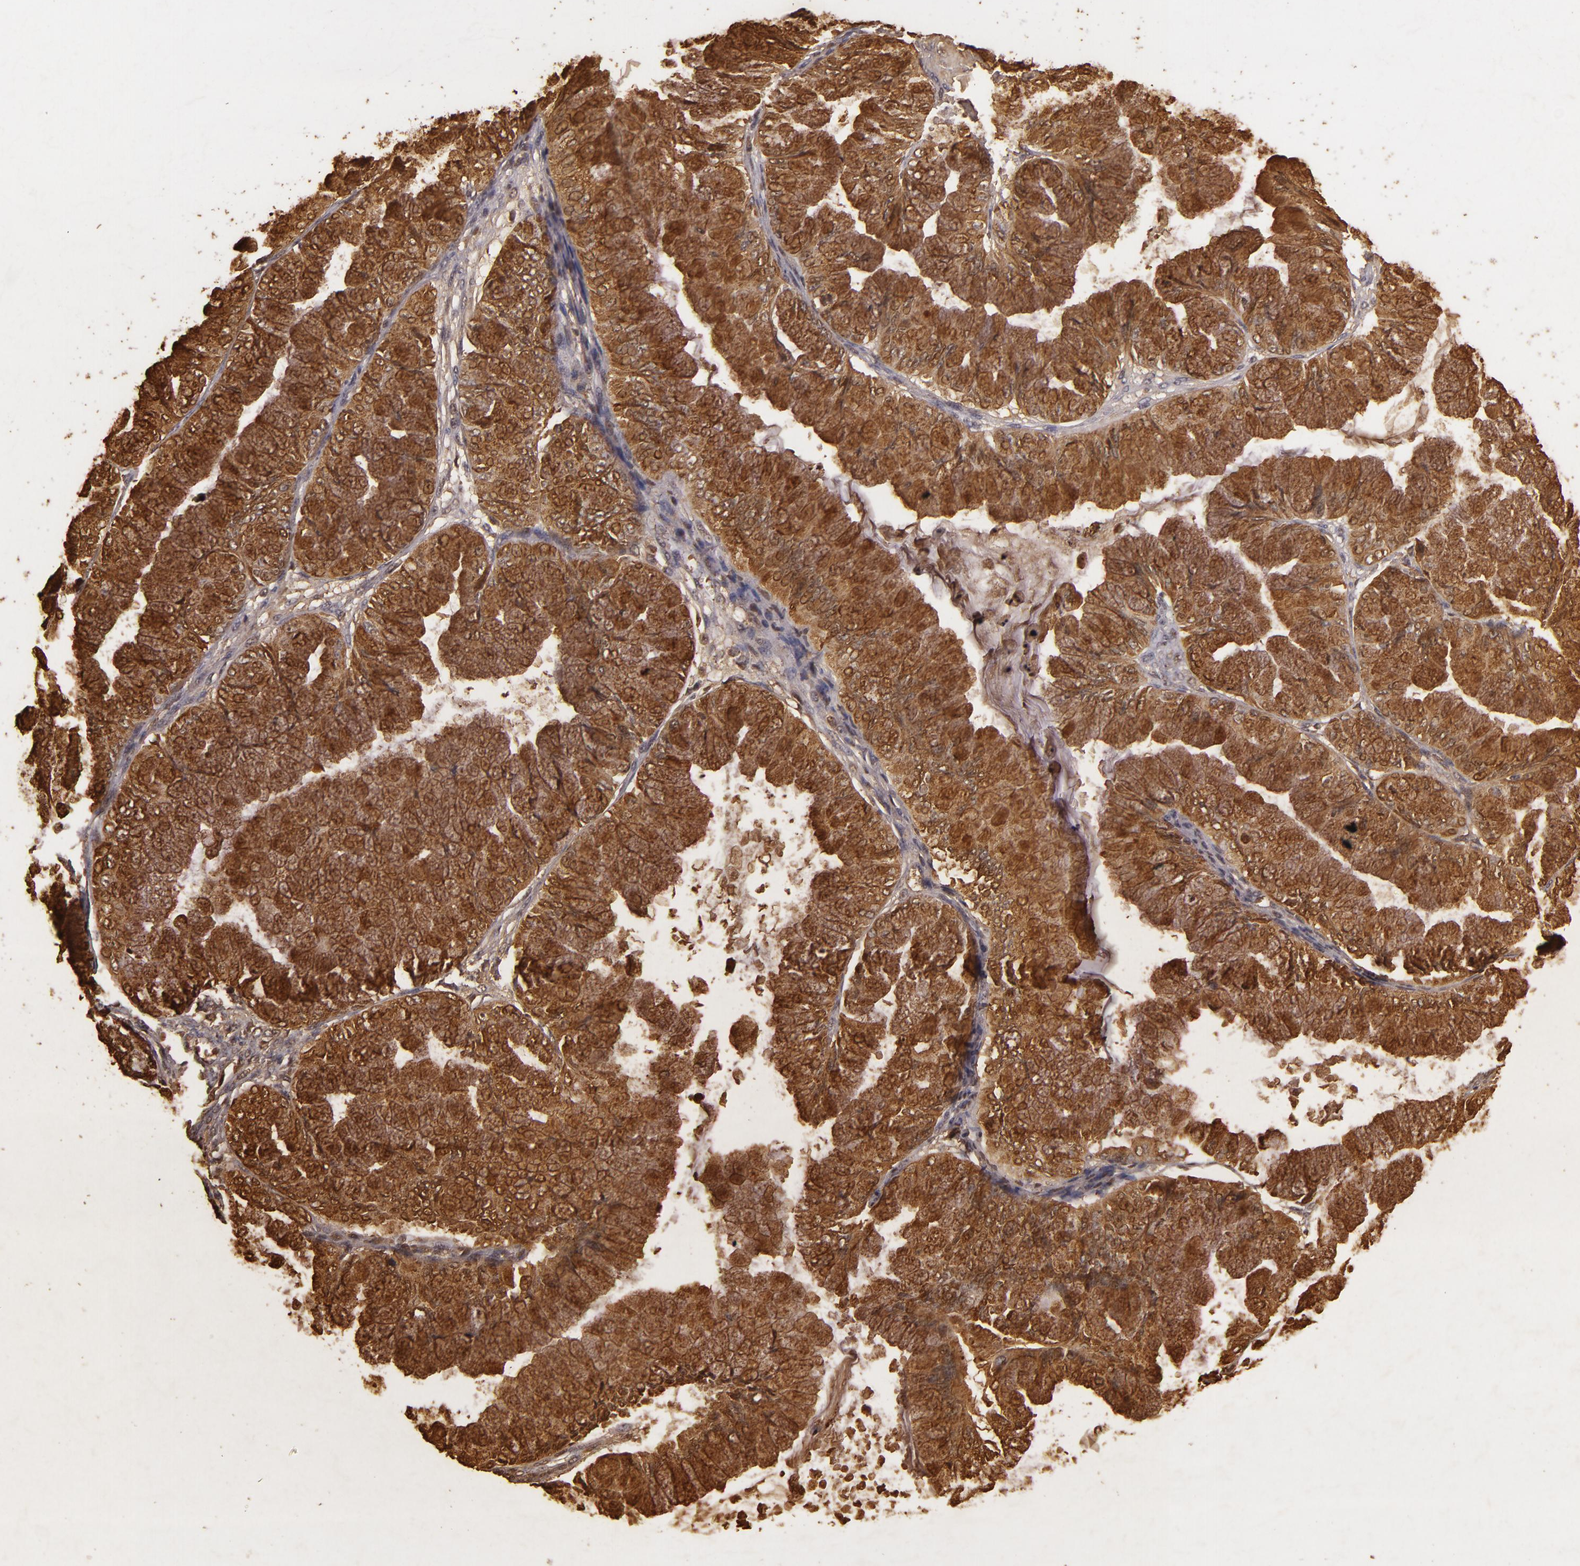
{"staining": {"intensity": "strong", "quantity": ">75%", "location": "cytoplasmic/membranous"}, "tissue": "ovarian cancer", "cell_type": "Tumor cells", "image_type": "cancer", "snomed": [{"axis": "morphology", "description": "Cystadenocarcinoma, mucinous, NOS"}, {"axis": "topography", "description": "Ovary"}], "caption": "High-magnification brightfield microscopy of ovarian mucinous cystadenocarcinoma stained with DAB (3,3'-diaminobenzidine) (brown) and counterstained with hematoxylin (blue). tumor cells exhibit strong cytoplasmic/membranous expression is seen in approximately>75% of cells.", "gene": "TFF1", "patient": {"sex": "female", "age": 63}}